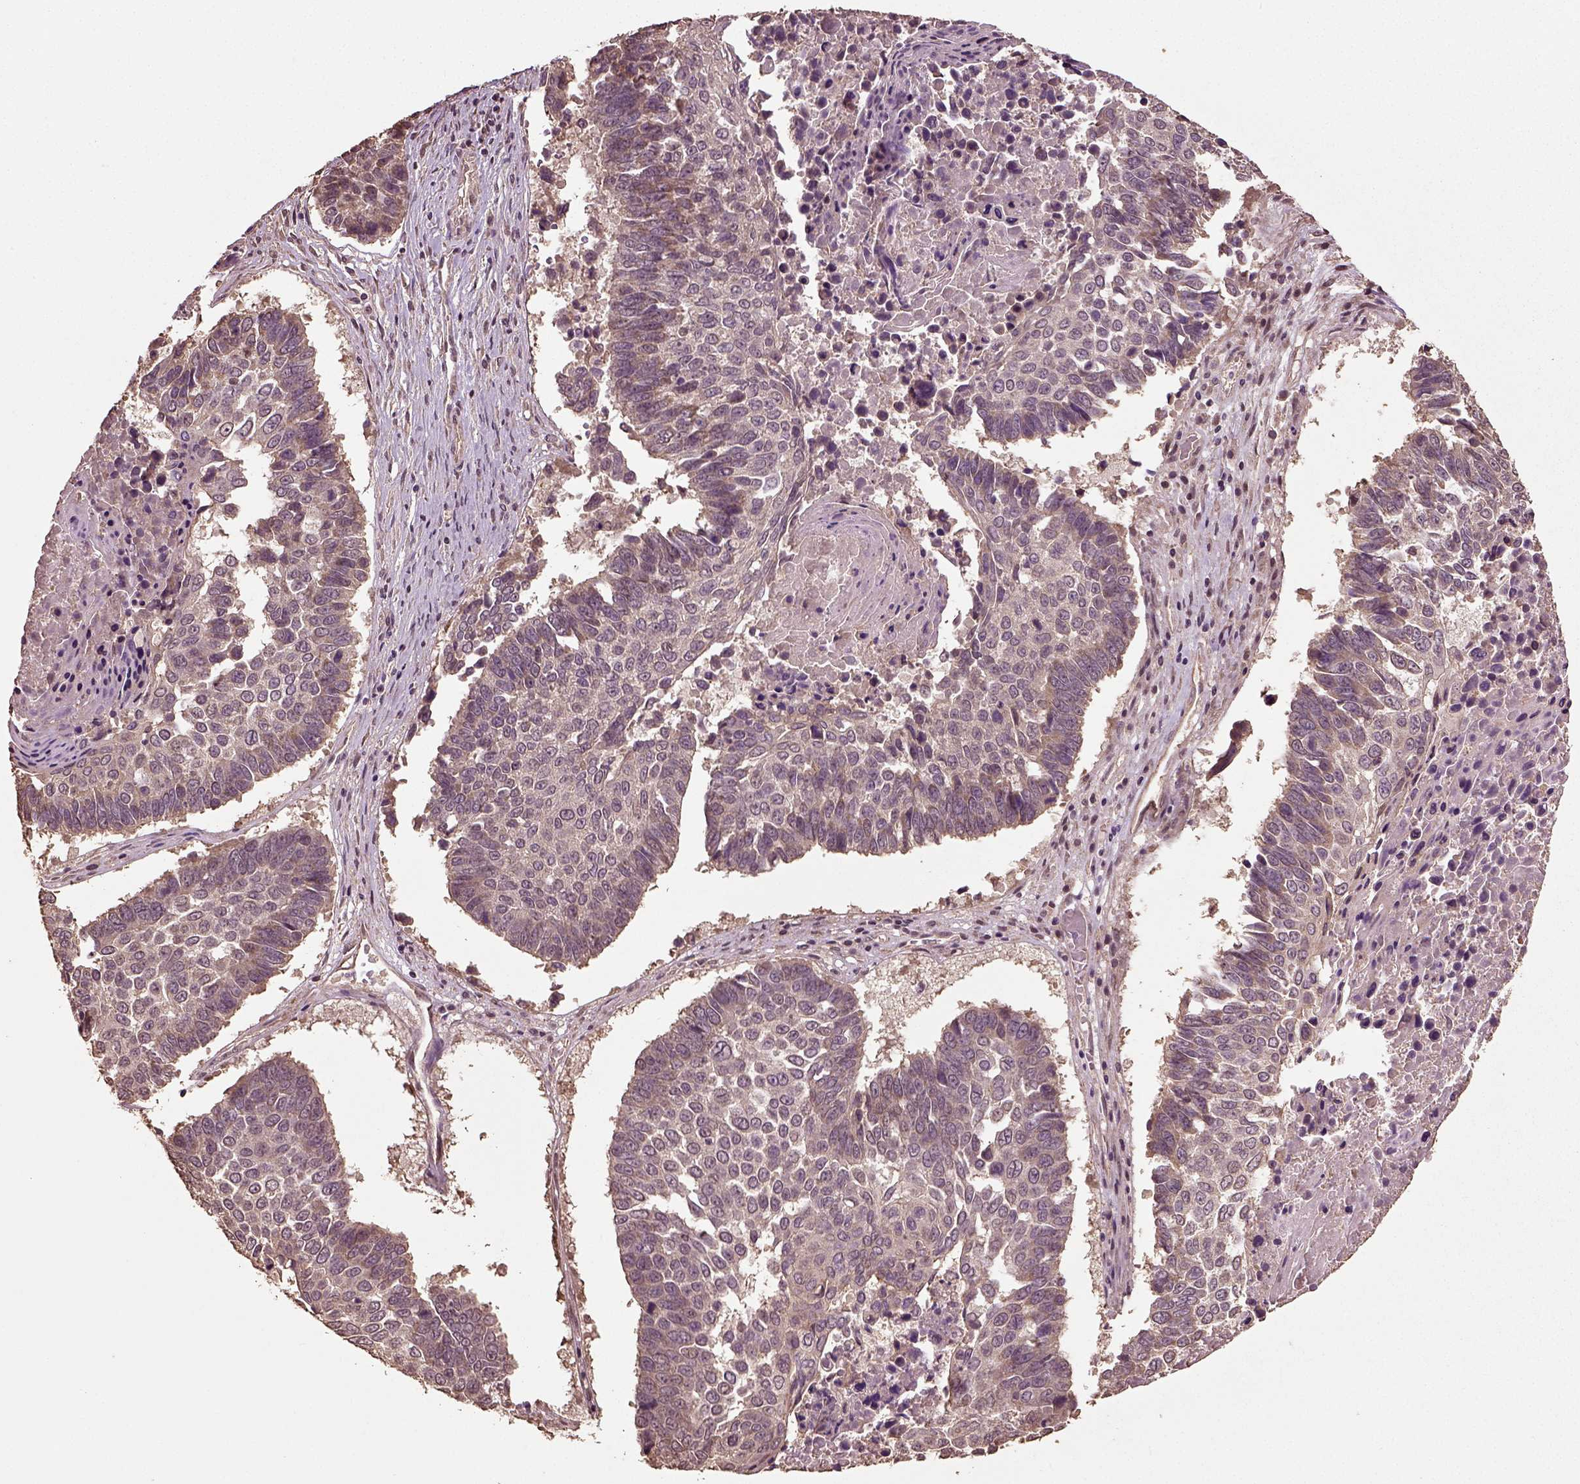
{"staining": {"intensity": "negative", "quantity": "none", "location": "none"}, "tissue": "lung cancer", "cell_type": "Tumor cells", "image_type": "cancer", "snomed": [{"axis": "morphology", "description": "Squamous cell carcinoma, NOS"}, {"axis": "topography", "description": "Lung"}], "caption": "Squamous cell carcinoma (lung) was stained to show a protein in brown. There is no significant positivity in tumor cells.", "gene": "ERV3-1", "patient": {"sex": "male", "age": 73}}